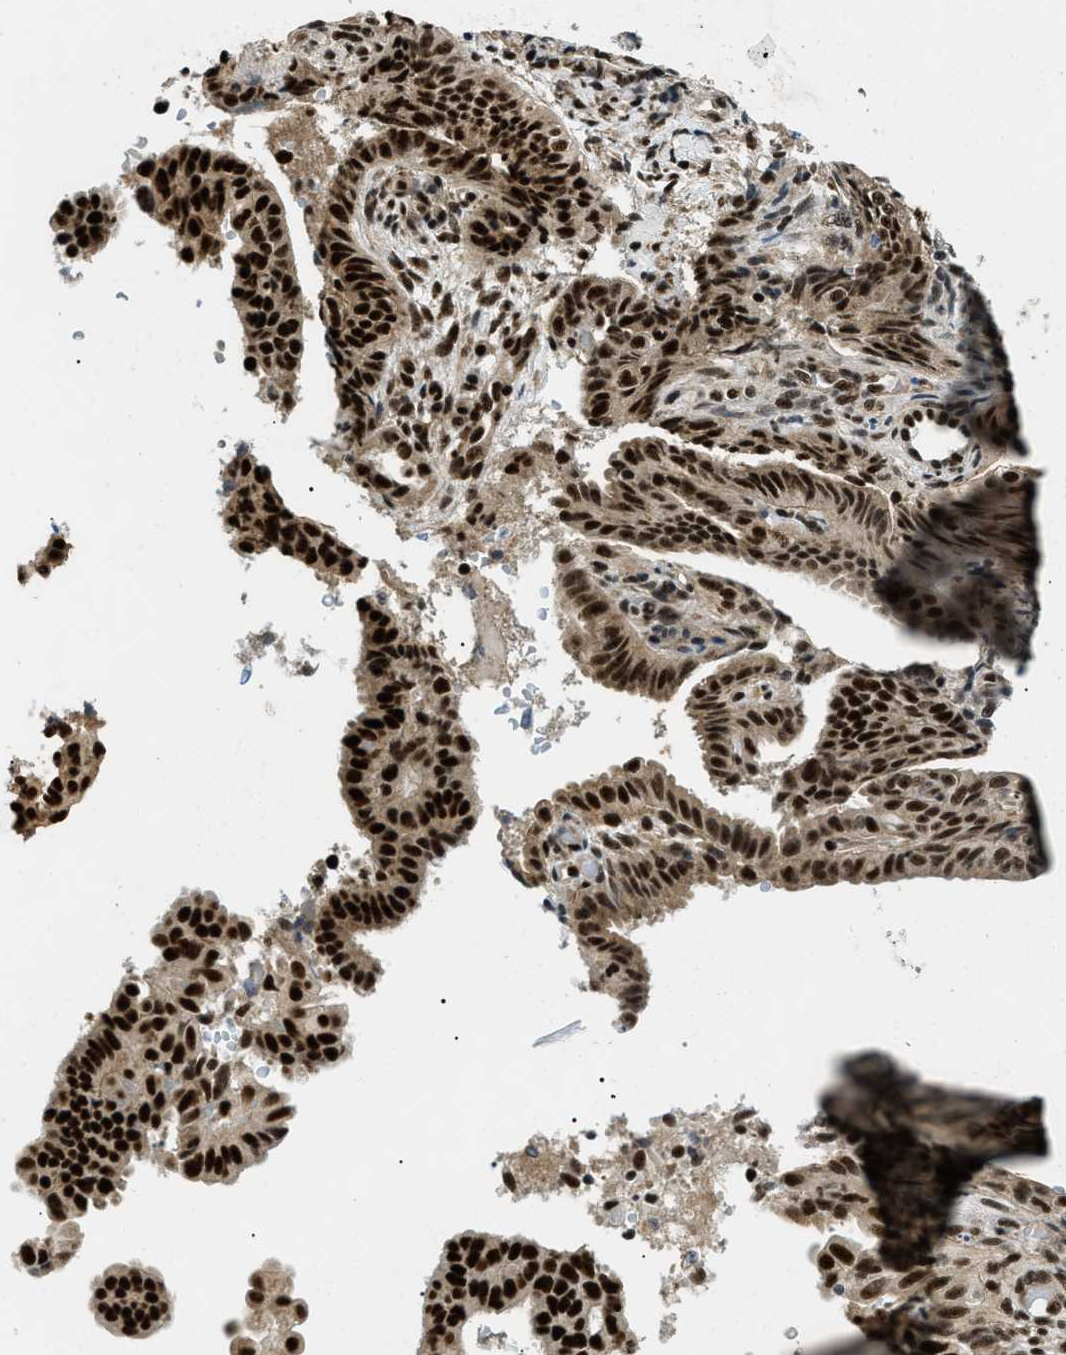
{"staining": {"intensity": "strong", "quantity": ">75%", "location": "nuclear"}, "tissue": "endometrial cancer", "cell_type": "Tumor cells", "image_type": "cancer", "snomed": [{"axis": "morphology", "description": "Adenocarcinoma, NOS"}, {"axis": "topography", "description": "Endometrium"}], "caption": "The immunohistochemical stain shows strong nuclear positivity in tumor cells of endometrial adenocarcinoma tissue. (DAB IHC with brightfield microscopy, high magnification).", "gene": "CWC25", "patient": {"sex": "female", "age": 58}}